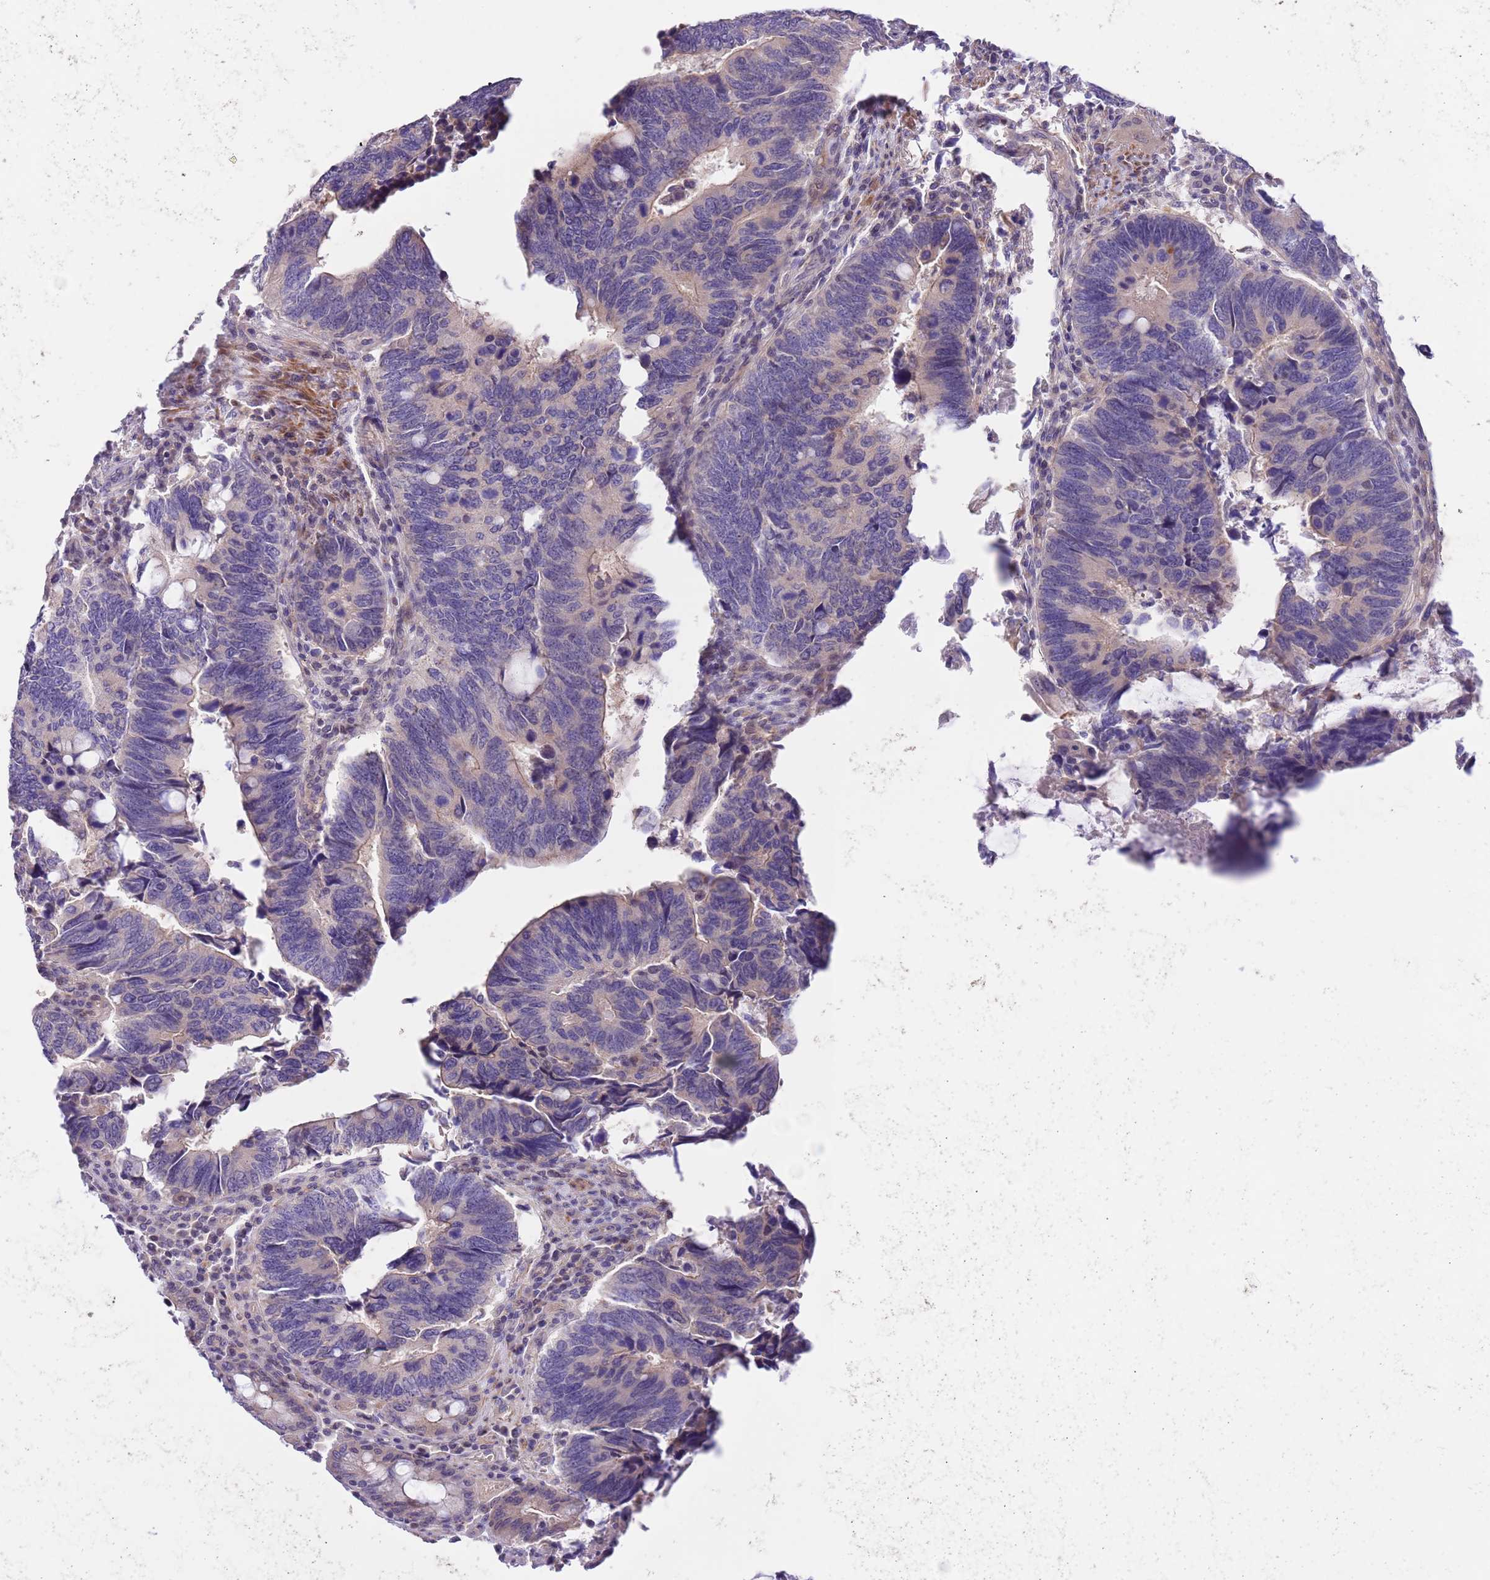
{"staining": {"intensity": "weak", "quantity": "<25%", "location": "cytoplasmic/membranous"}, "tissue": "colorectal cancer", "cell_type": "Tumor cells", "image_type": "cancer", "snomed": [{"axis": "morphology", "description": "Adenocarcinoma, NOS"}, {"axis": "topography", "description": "Colon"}], "caption": "A histopathology image of adenocarcinoma (colorectal) stained for a protein exhibits no brown staining in tumor cells.", "gene": "PRR32", "patient": {"sex": "male", "age": 87}}